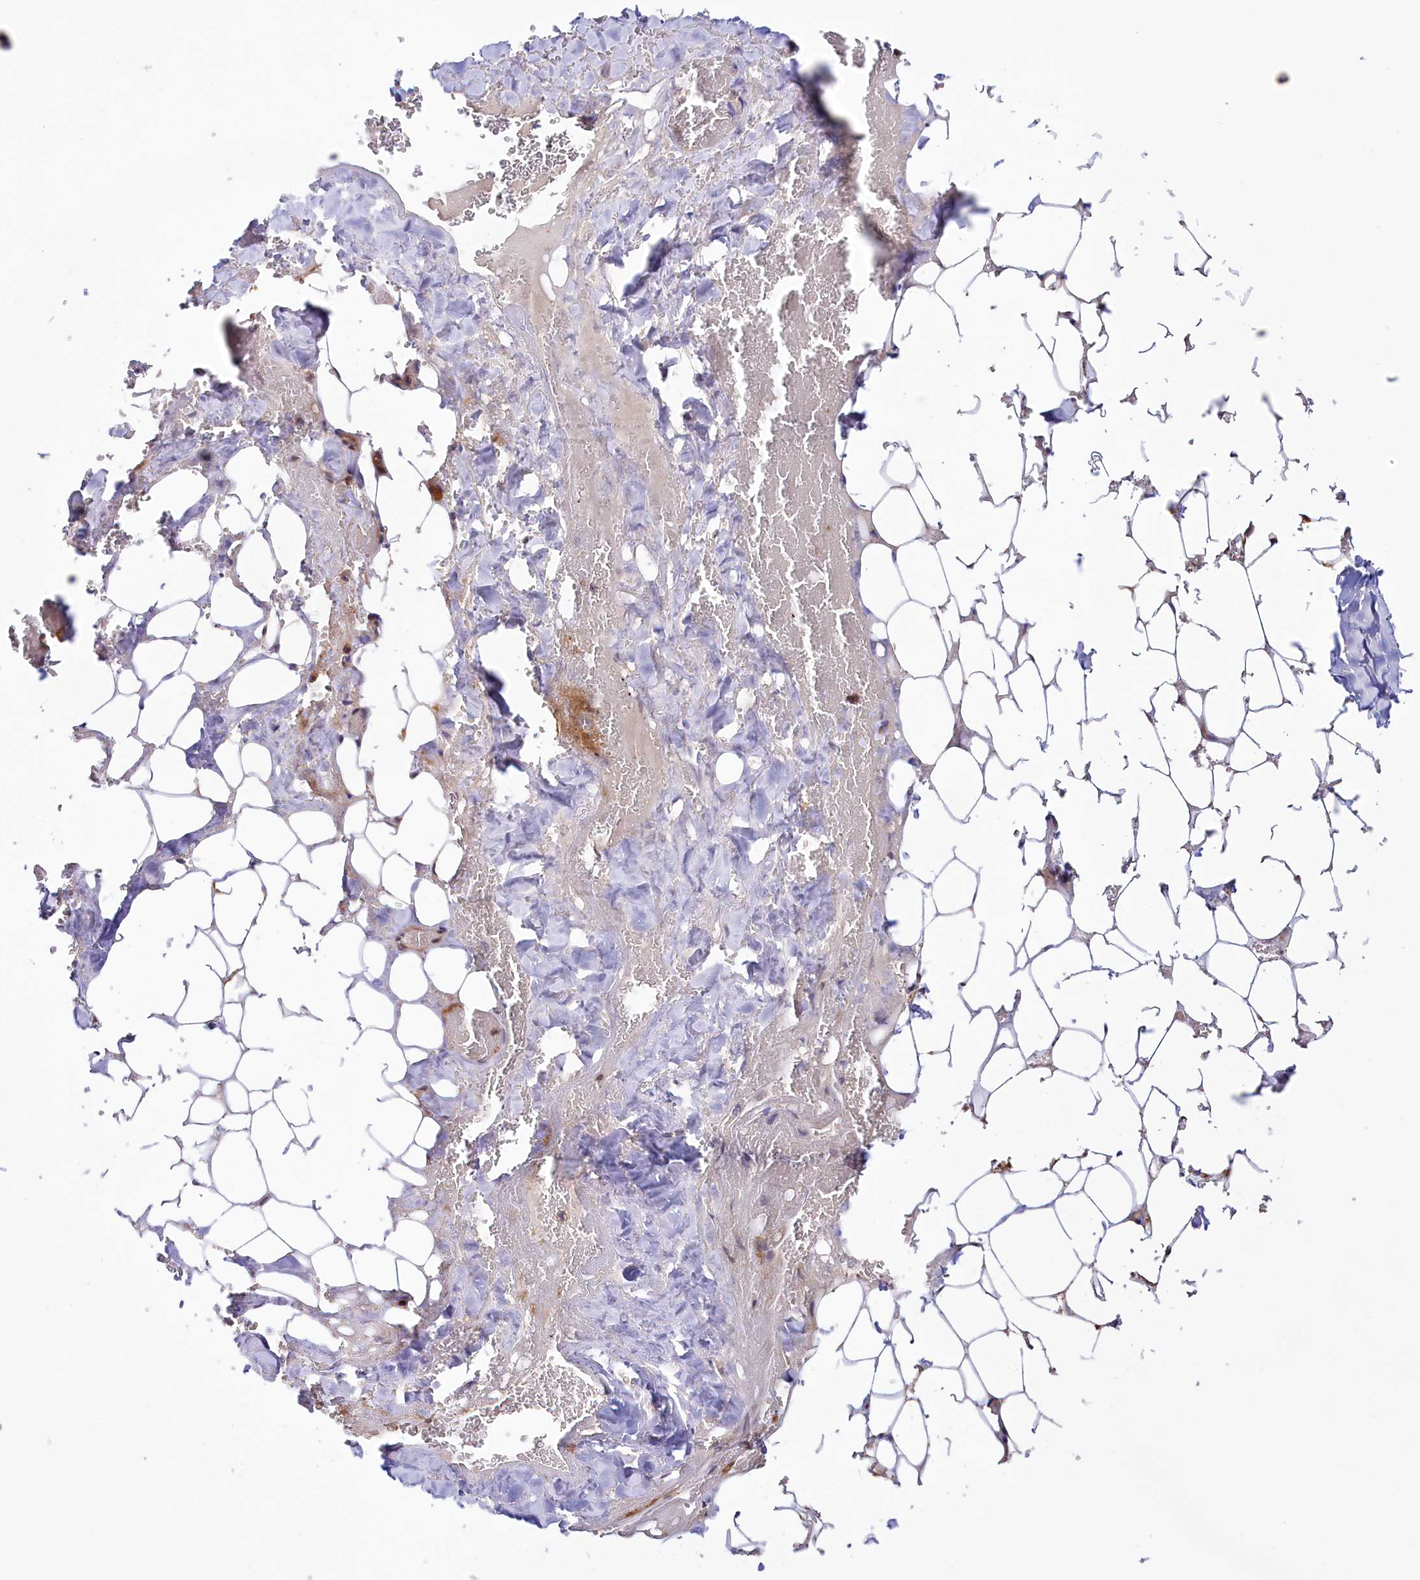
{"staining": {"intensity": "weak", "quantity": "25%-75%", "location": "cytoplasmic/membranous"}, "tissue": "adipose tissue", "cell_type": "Adipocytes", "image_type": "normal", "snomed": [{"axis": "morphology", "description": "Normal tissue, NOS"}, {"axis": "topography", "description": "Peripheral nerve tissue"}], "caption": "IHC image of unremarkable adipose tissue: human adipose tissue stained using immunohistochemistry demonstrates low levels of weak protein expression localized specifically in the cytoplasmic/membranous of adipocytes, appearing as a cytoplasmic/membranous brown color.", "gene": "NEURL4", "patient": {"sex": "male", "age": 70}}